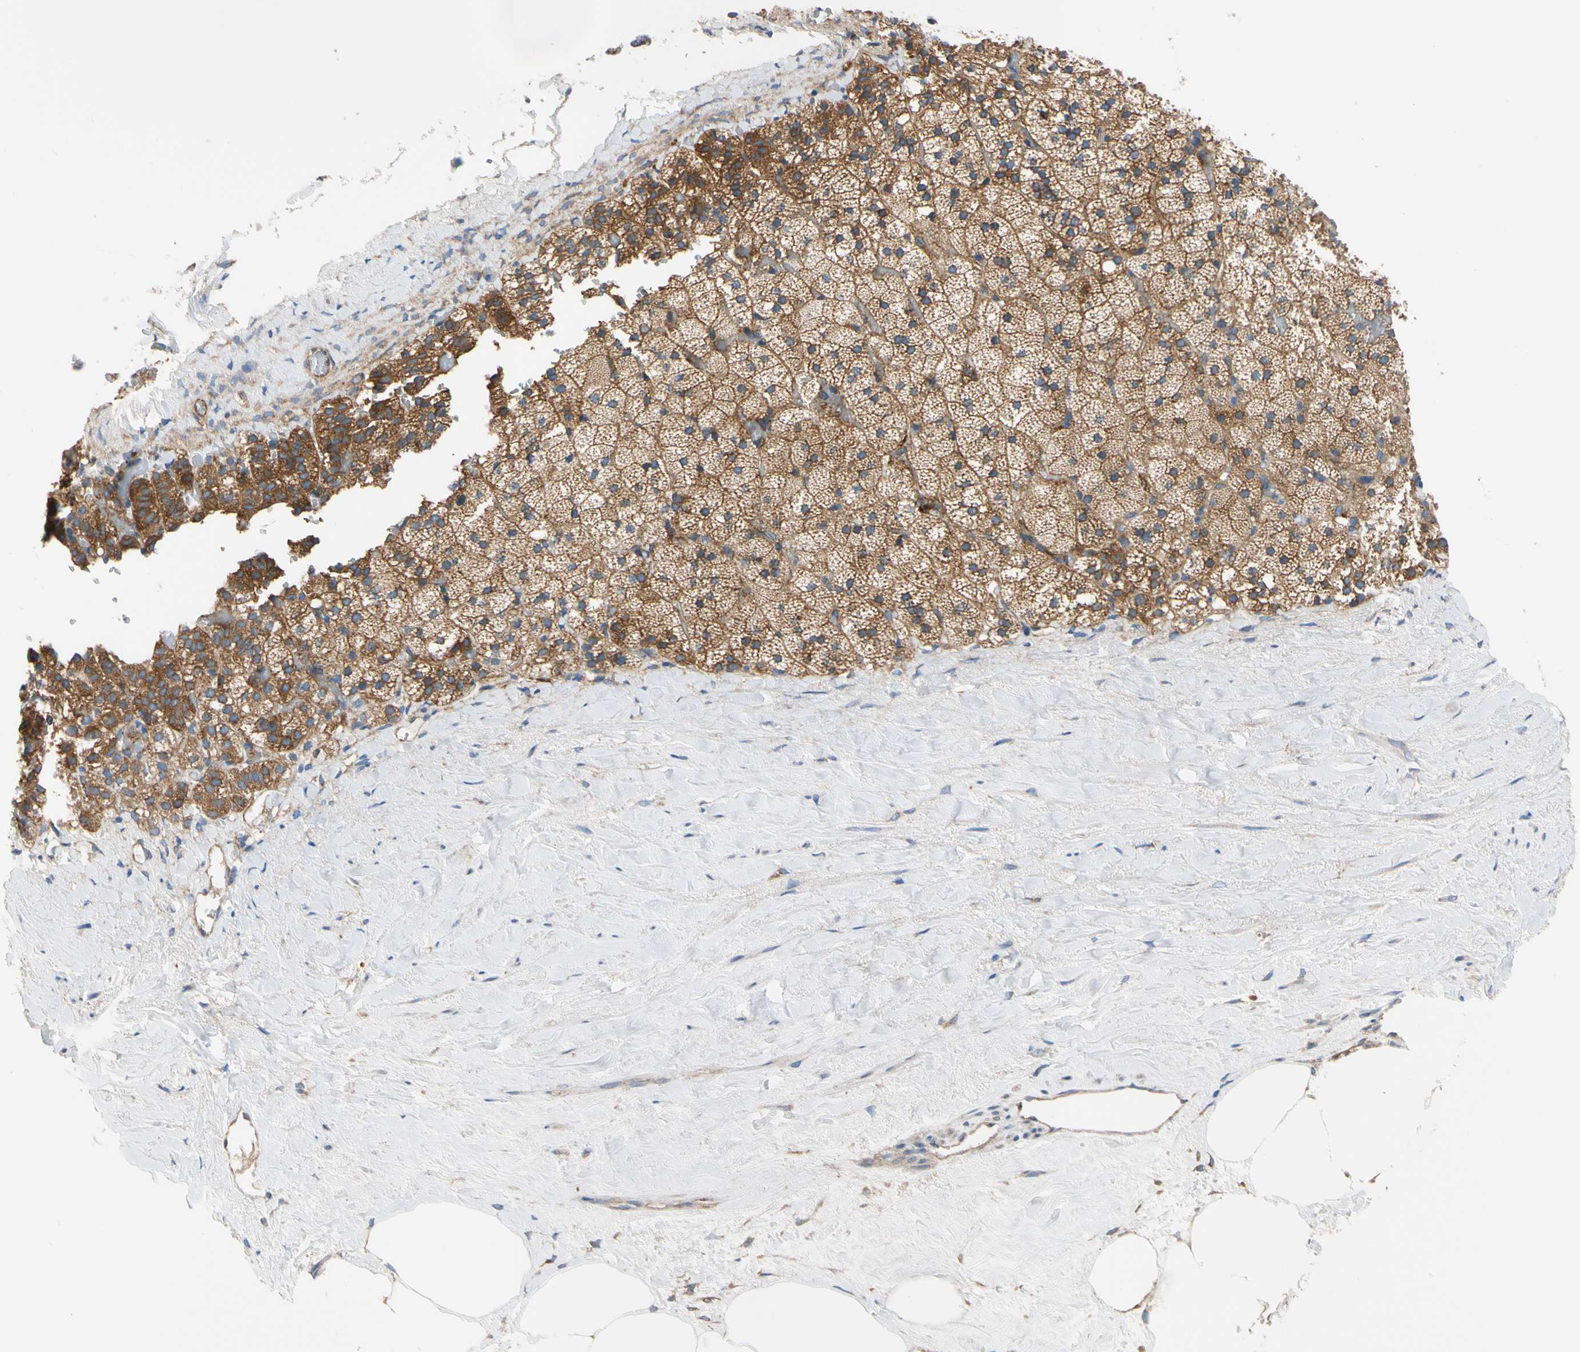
{"staining": {"intensity": "moderate", "quantity": ">75%", "location": "cytoplasmic/membranous"}, "tissue": "adrenal gland", "cell_type": "Glandular cells", "image_type": "normal", "snomed": [{"axis": "morphology", "description": "Normal tissue, NOS"}, {"axis": "topography", "description": "Adrenal gland"}], "caption": "Immunohistochemistry micrograph of benign human adrenal gland stained for a protein (brown), which reveals medium levels of moderate cytoplasmic/membranous positivity in about >75% of glandular cells.", "gene": "GPHN", "patient": {"sex": "male", "age": 35}}